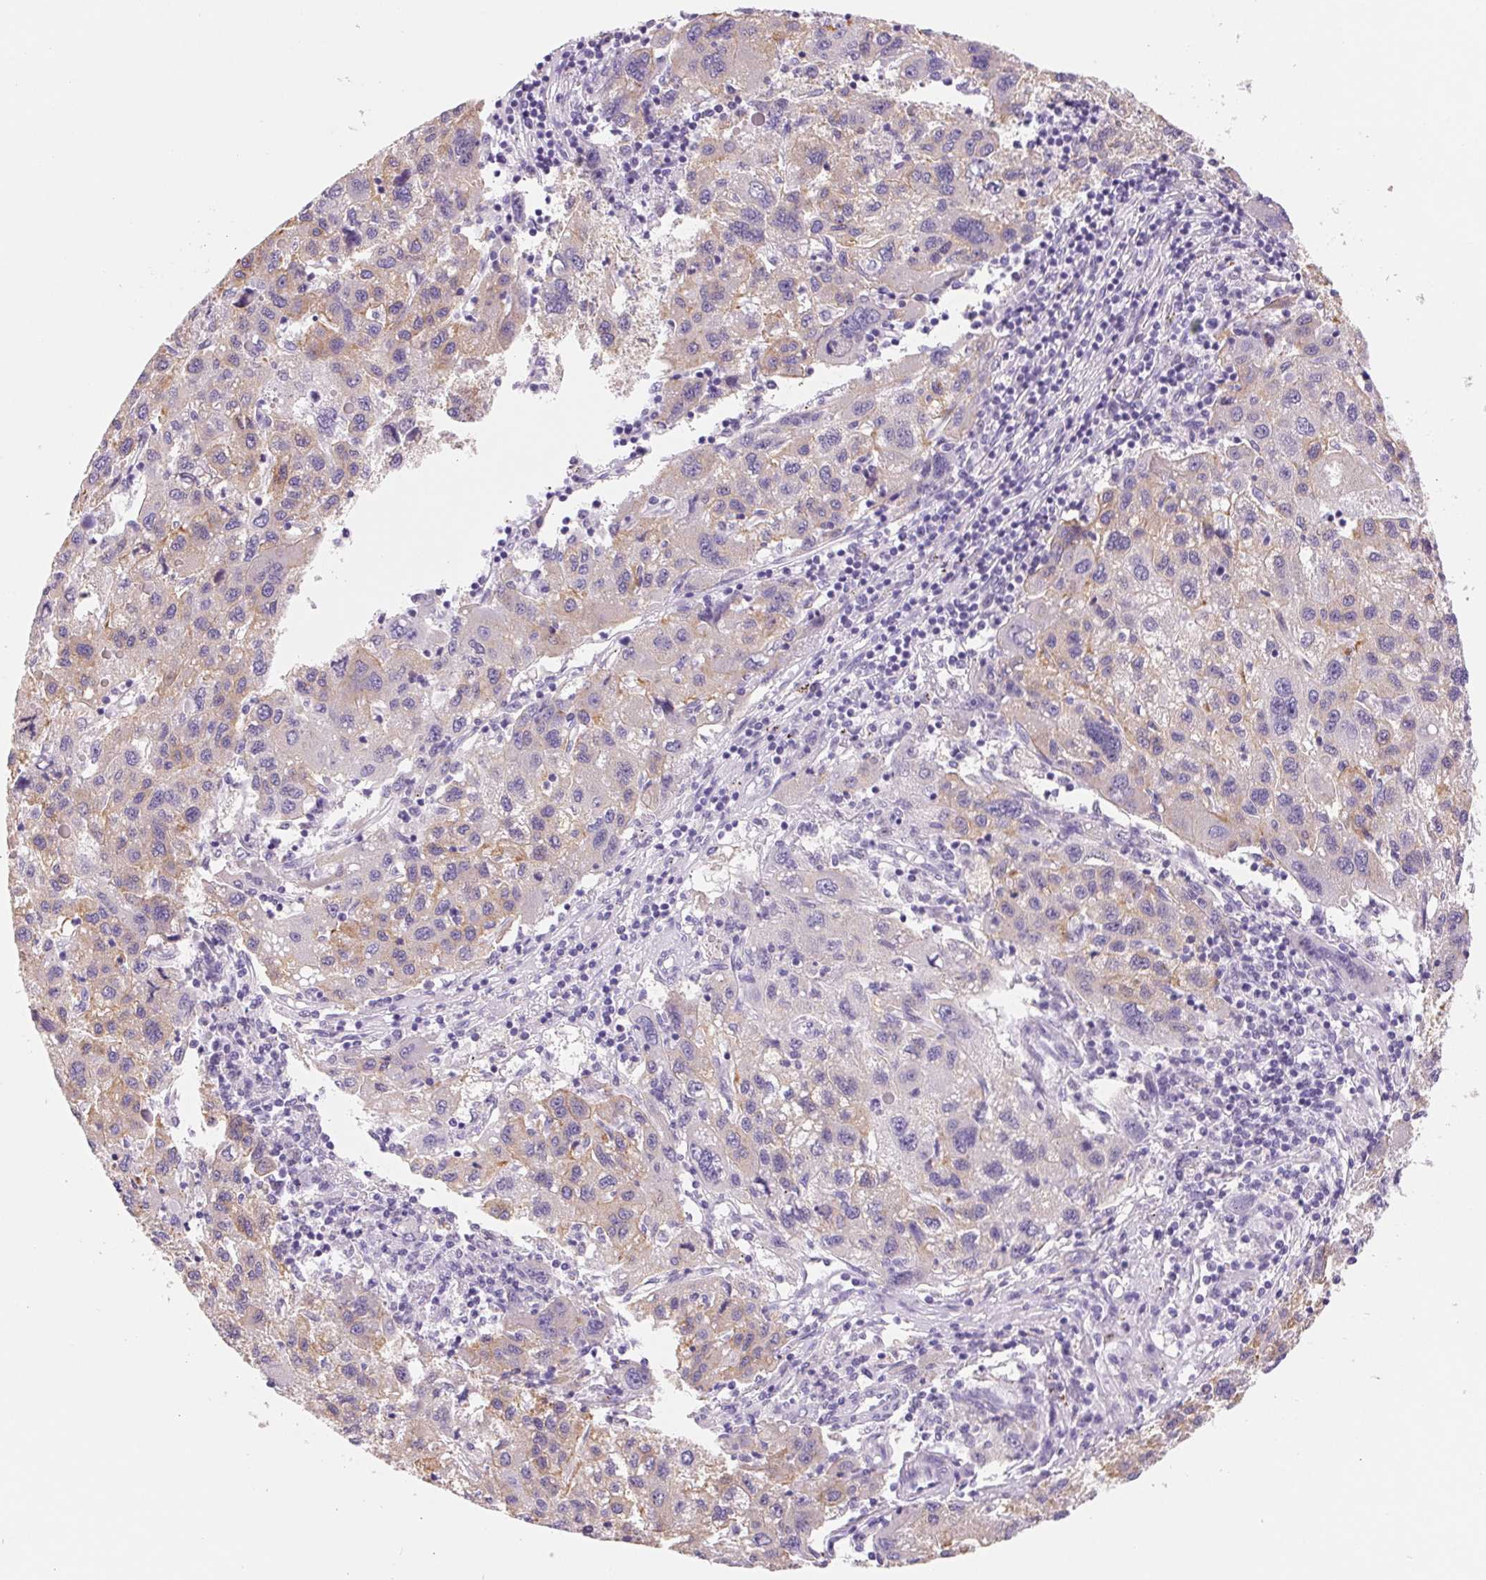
{"staining": {"intensity": "weak", "quantity": "<25%", "location": "cytoplasmic/membranous"}, "tissue": "liver cancer", "cell_type": "Tumor cells", "image_type": "cancer", "snomed": [{"axis": "morphology", "description": "Carcinoma, Hepatocellular, NOS"}, {"axis": "topography", "description": "Liver"}], "caption": "Liver hepatocellular carcinoma was stained to show a protein in brown. There is no significant staining in tumor cells. Nuclei are stained in blue.", "gene": "ASGR2", "patient": {"sex": "female", "age": 77}}